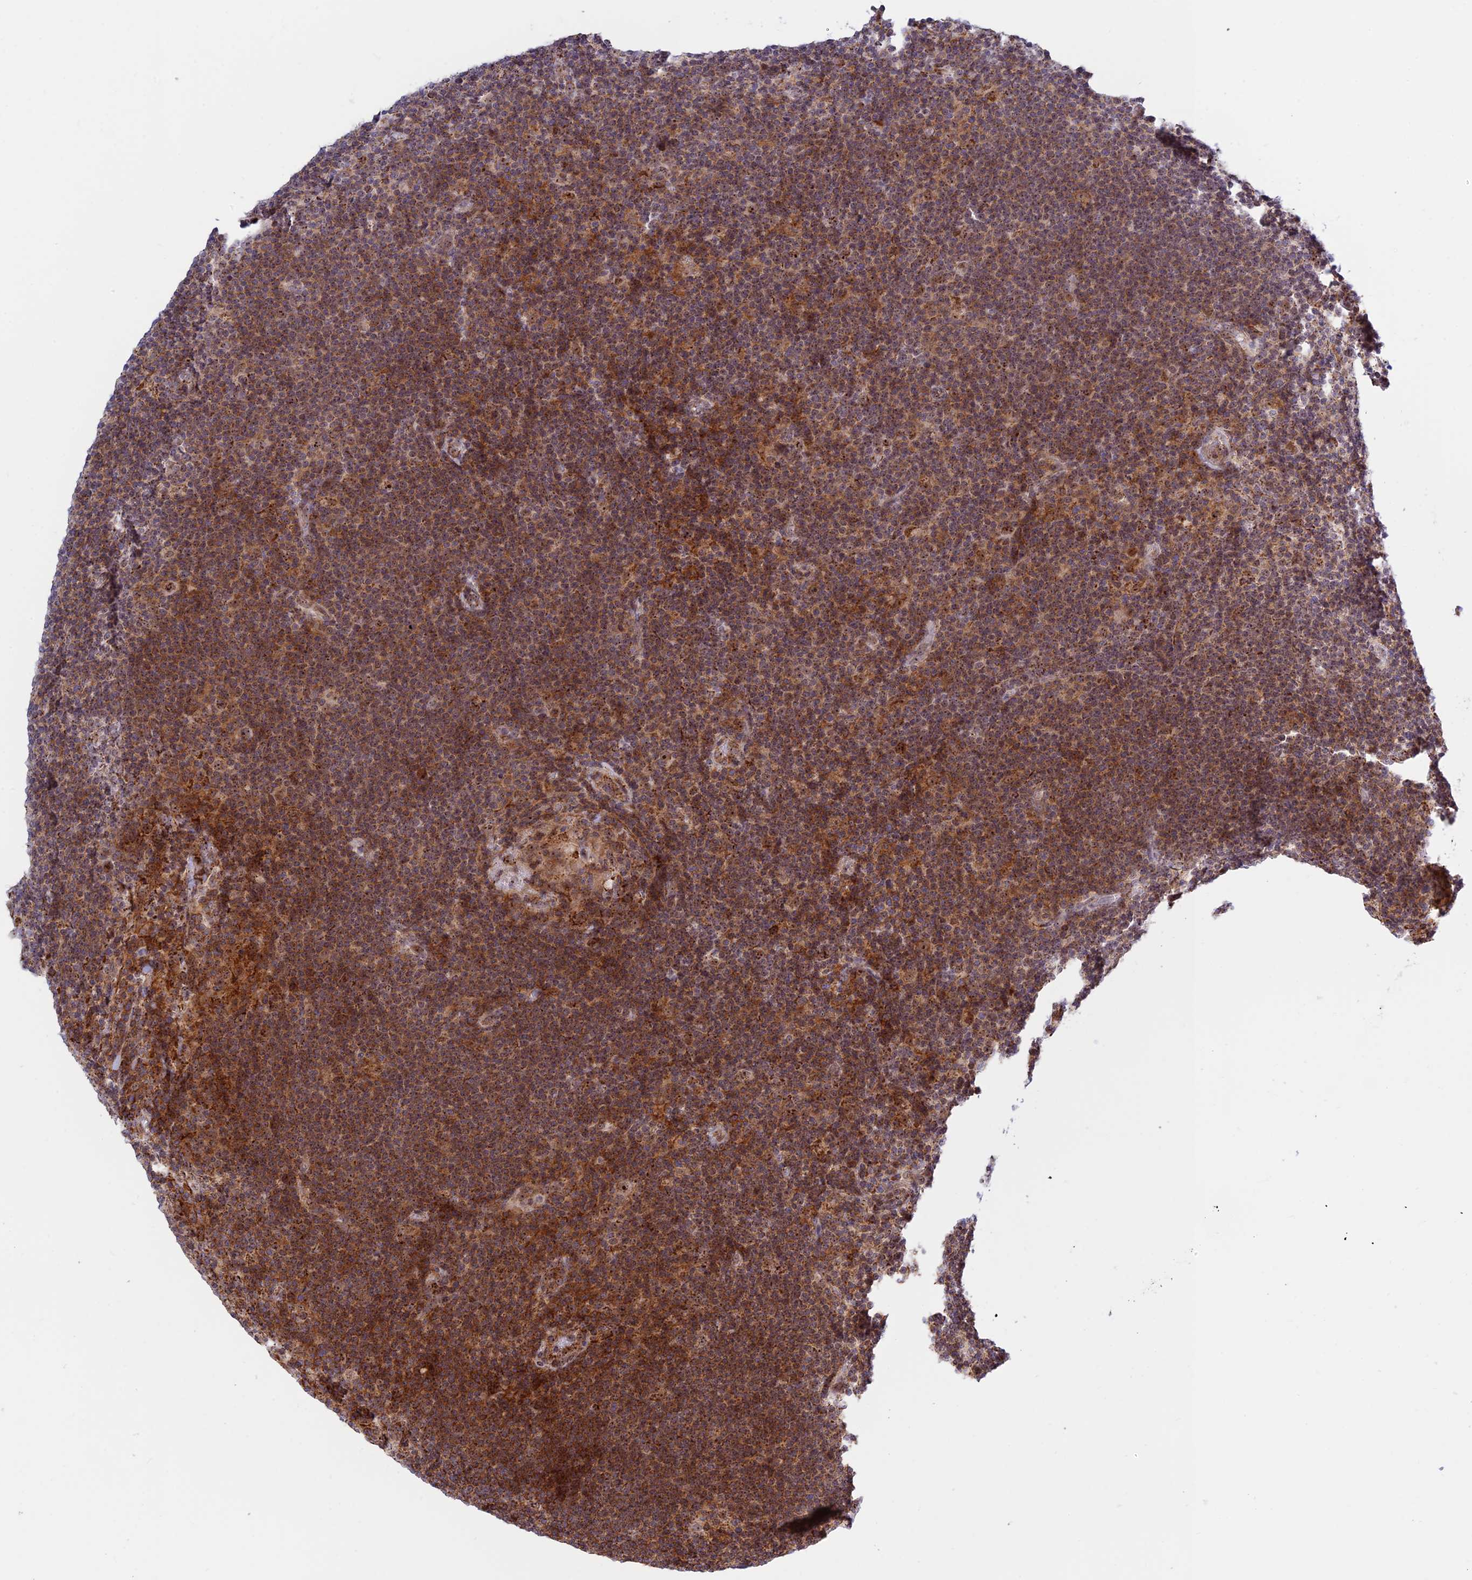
{"staining": {"intensity": "moderate", "quantity": ">75%", "location": "nuclear"}, "tissue": "lymphoma", "cell_type": "Tumor cells", "image_type": "cancer", "snomed": [{"axis": "morphology", "description": "Hodgkin's disease, NOS"}, {"axis": "topography", "description": "Lymph node"}], "caption": "High-magnification brightfield microscopy of Hodgkin's disease stained with DAB (3,3'-diaminobenzidine) (brown) and counterstained with hematoxylin (blue). tumor cells exhibit moderate nuclear positivity is present in about>75% of cells.", "gene": "POLR1G", "patient": {"sex": "female", "age": 57}}